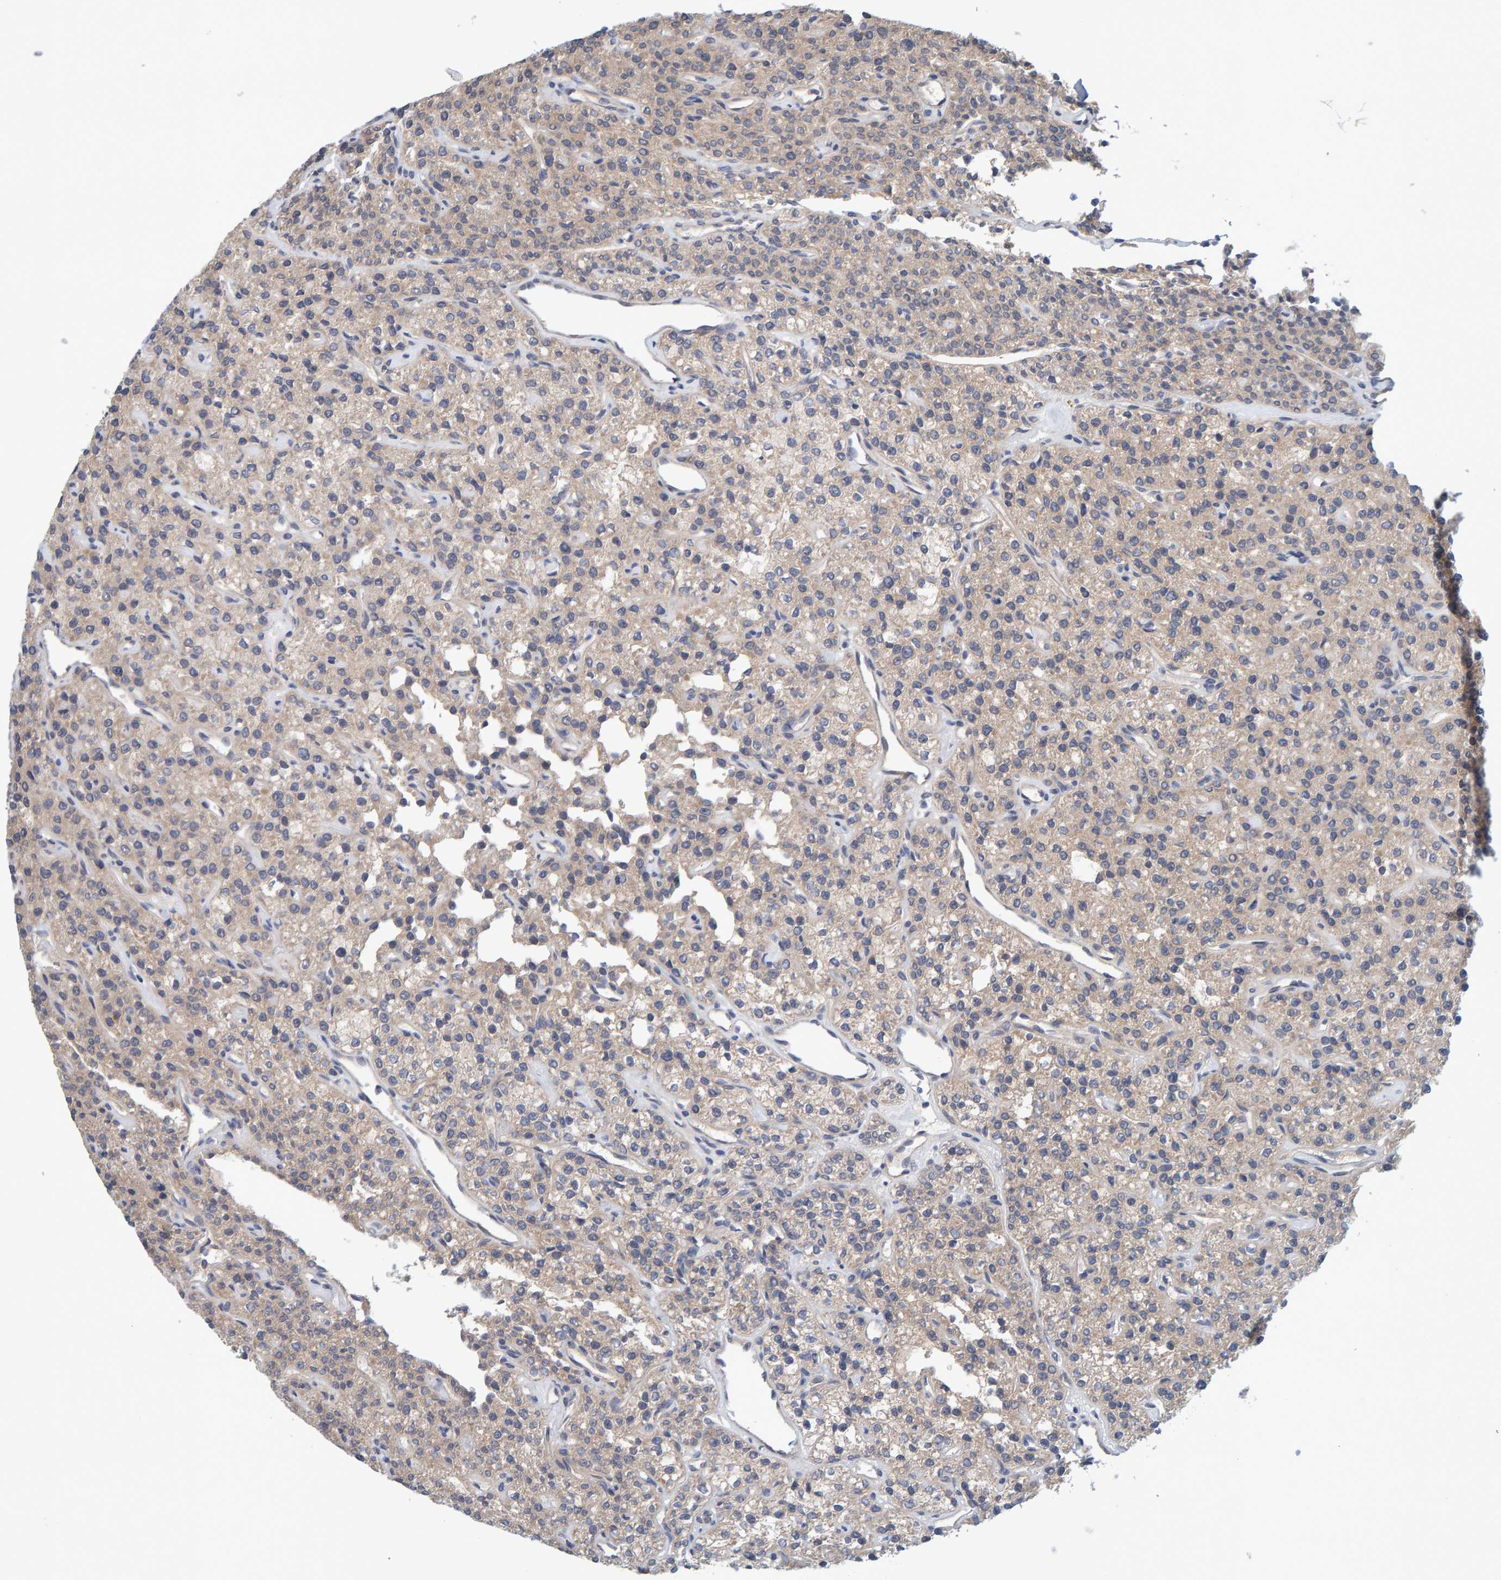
{"staining": {"intensity": "moderate", "quantity": ">75%", "location": "cytoplasmic/membranous"}, "tissue": "parathyroid gland", "cell_type": "Glandular cells", "image_type": "normal", "snomed": [{"axis": "morphology", "description": "Normal tissue, NOS"}, {"axis": "topography", "description": "Parathyroid gland"}], "caption": "Protein expression analysis of benign parathyroid gland exhibits moderate cytoplasmic/membranous staining in approximately >75% of glandular cells. (DAB (3,3'-diaminobenzidine) IHC with brightfield microscopy, high magnification).", "gene": "TATDN1", "patient": {"sex": "male", "age": 46}}